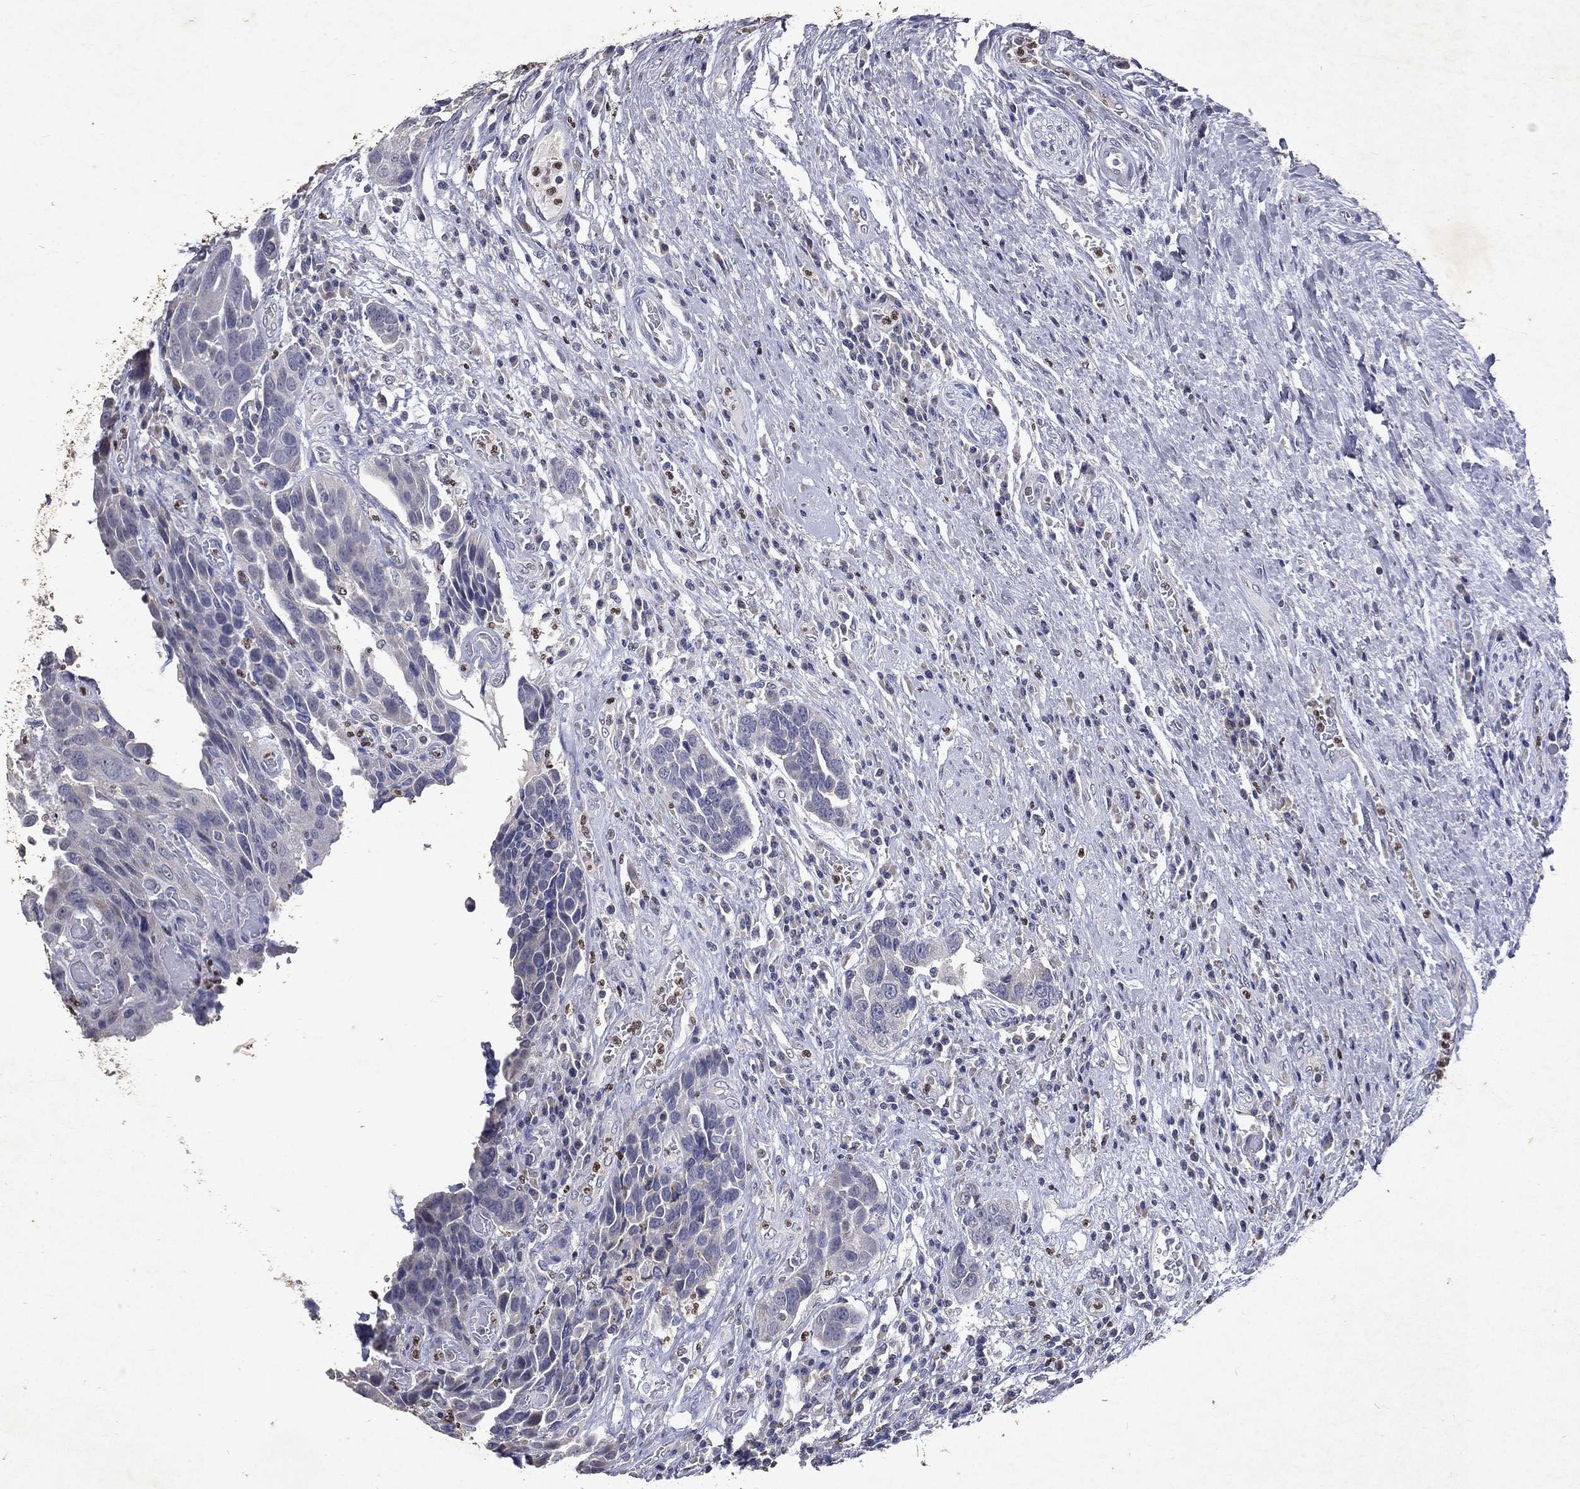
{"staining": {"intensity": "negative", "quantity": "none", "location": "none"}, "tissue": "urothelial cancer", "cell_type": "Tumor cells", "image_type": "cancer", "snomed": [{"axis": "morphology", "description": "Urothelial carcinoma, High grade"}, {"axis": "topography", "description": "Urinary bladder"}], "caption": "Tumor cells are negative for protein expression in human urothelial carcinoma (high-grade). Brightfield microscopy of immunohistochemistry (IHC) stained with DAB (3,3'-diaminobenzidine) (brown) and hematoxylin (blue), captured at high magnification.", "gene": "SLC34A2", "patient": {"sex": "female", "age": 70}}